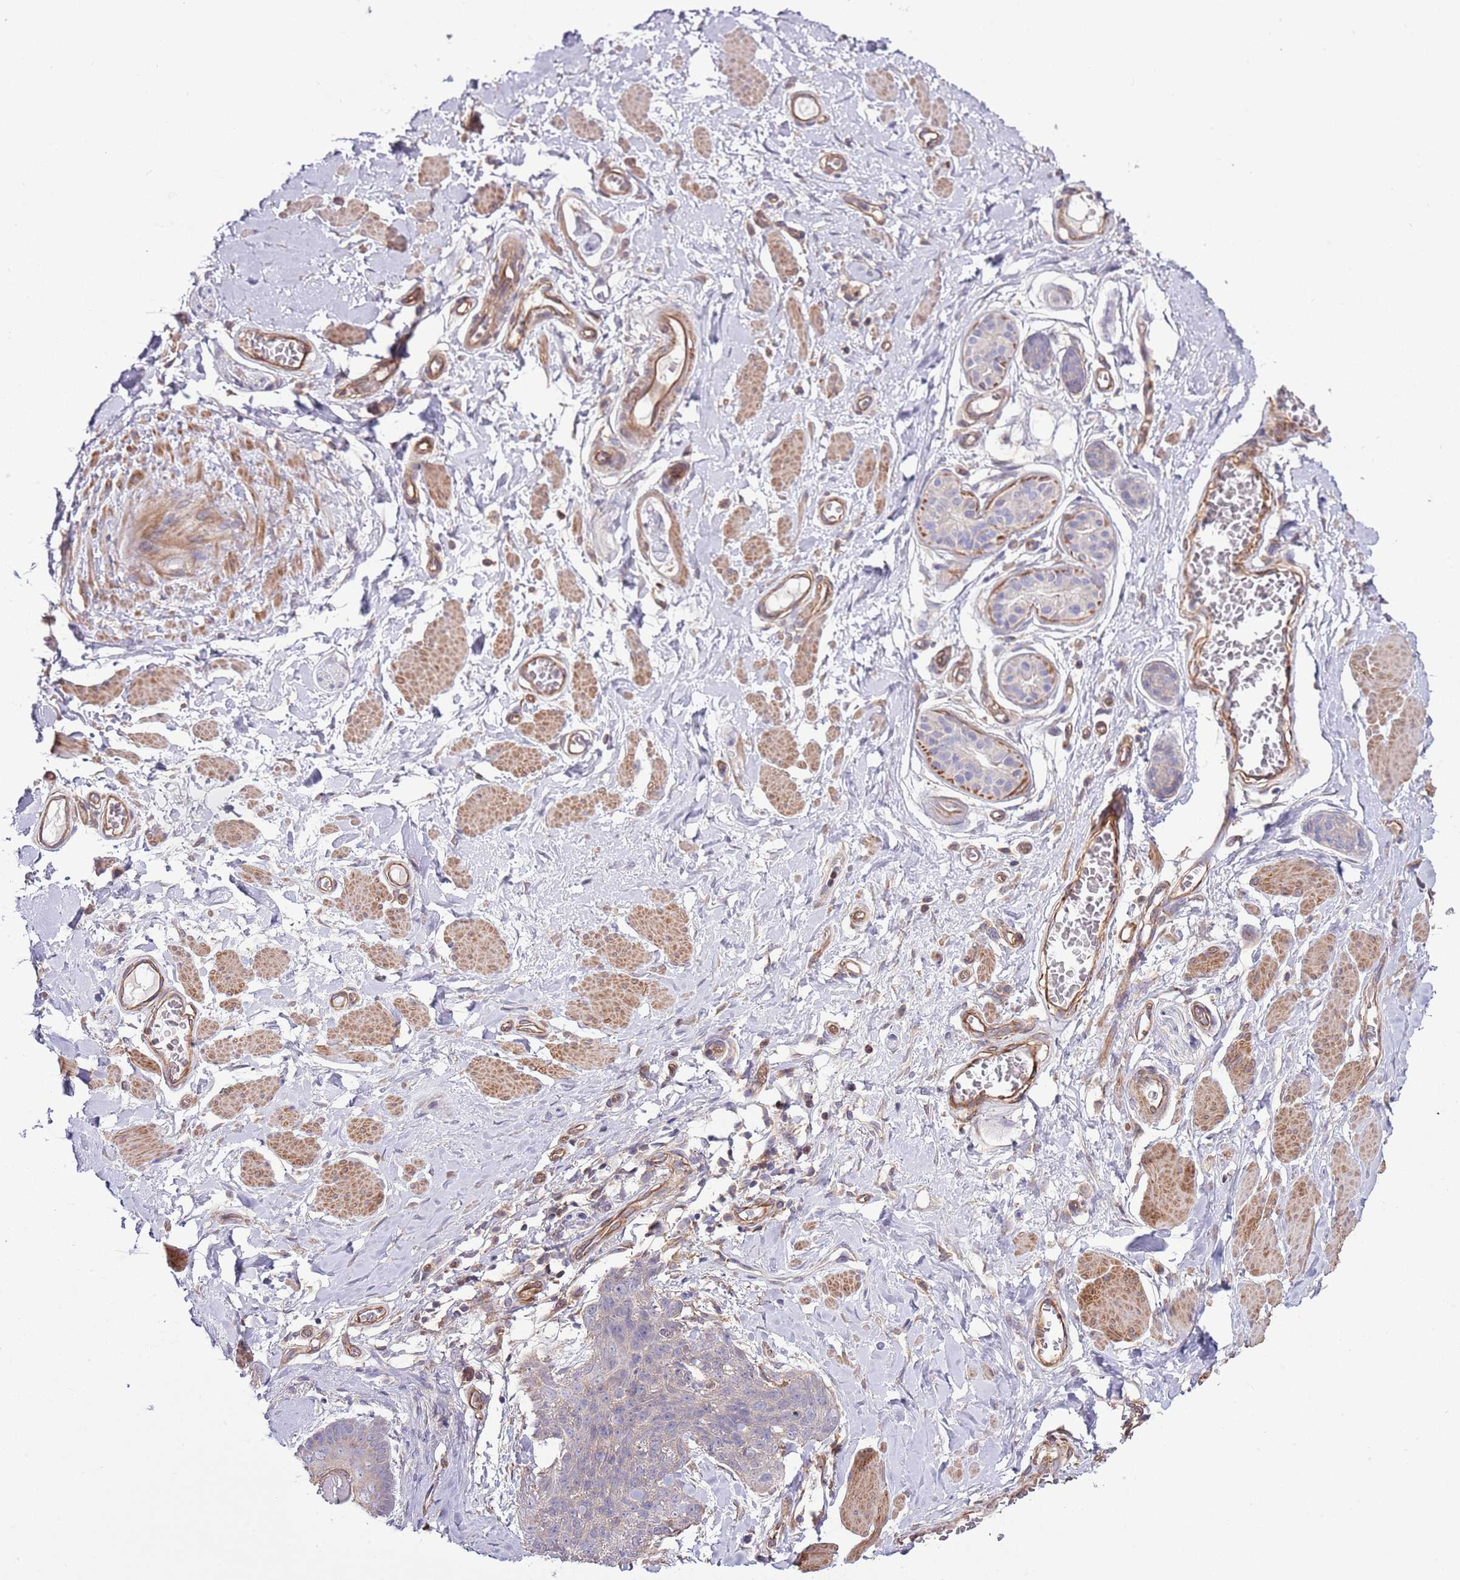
{"staining": {"intensity": "negative", "quantity": "none", "location": "none"}, "tissue": "skin cancer", "cell_type": "Tumor cells", "image_type": "cancer", "snomed": [{"axis": "morphology", "description": "Squamous cell carcinoma, NOS"}, {"axis": "topography", "description": "Skin"}, {"axis": "topography", "description": "Vulva"}], "caption": "Immunohistochemistry (IHC) micrograph of neoplastic tissue: skin squamous cell carcinoma stained with DAB reveals no significant protein staining in tumor cells. (DAB (3,3'-diaminobenzidine) immunohistochemistry, high magnification).", "gene": "LPIN2", "patient": {"sex": "female", "age": 85}}